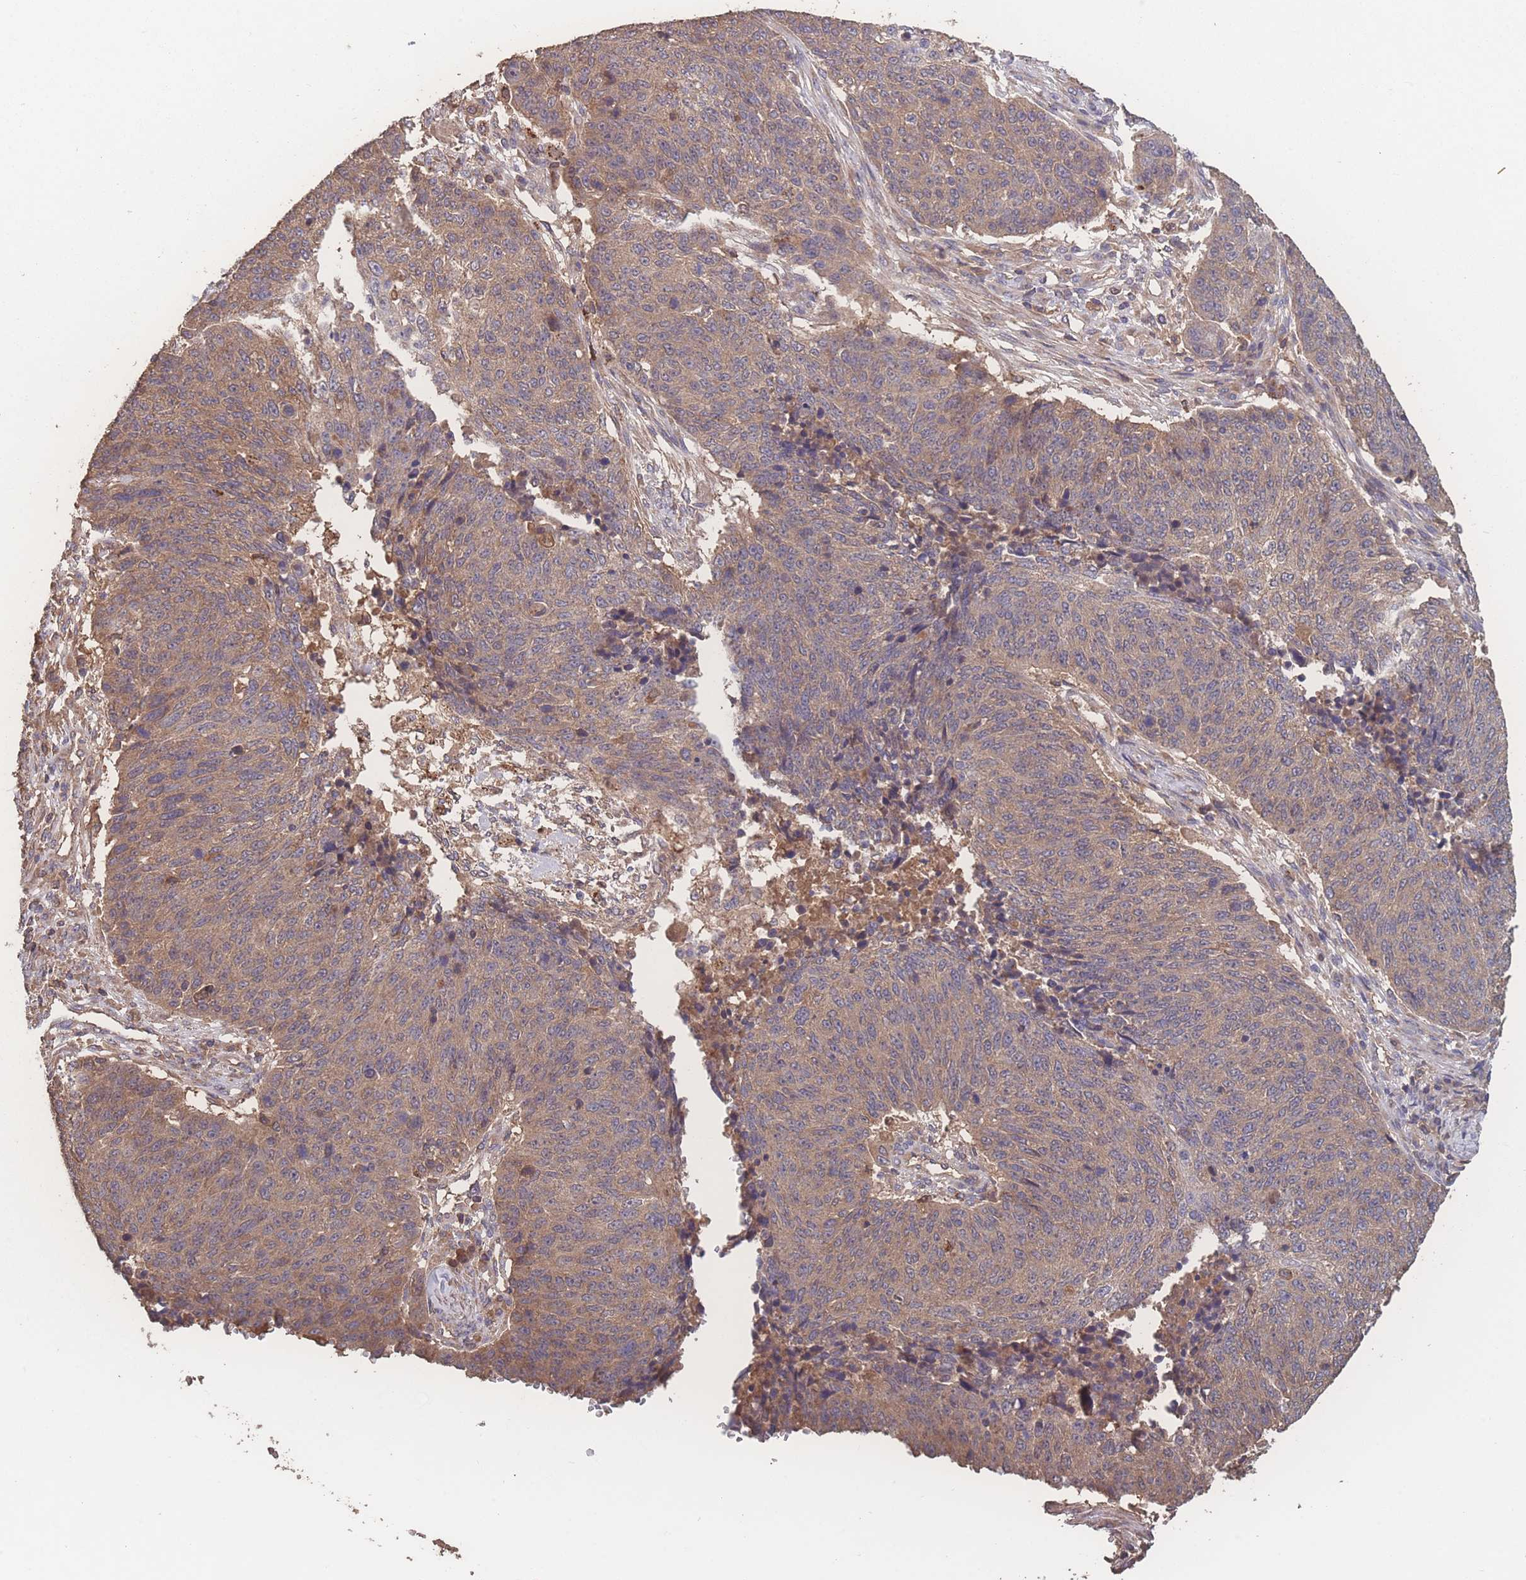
{"staining": {"intensity": "moderate", "quantity": "25%-75%", "location": "cytoplasmic/membranous"}, "tissue": "lung cancer", "cell_type": "Tumor cells", "image_type": "cancer", "snomed": [{"axis": "morphology", "description": "Normal tissue, NOS"}, {"axis": "morphology", "description": "Squamous cell carcinoma, NOS"}, {"axis": "topography", "description": "Lymph node"}, {"axis": "topography", "description": "Lung"}], "caption": "Squamous cell carcinoma (lung) stained with DAB IHC reveals medium levels of moderate cytoplasmic/membranous positivity in about 25%-75% of tumor cells.", "gene": "ATXN10", "patient": {"sex": "male", "age": 66}}